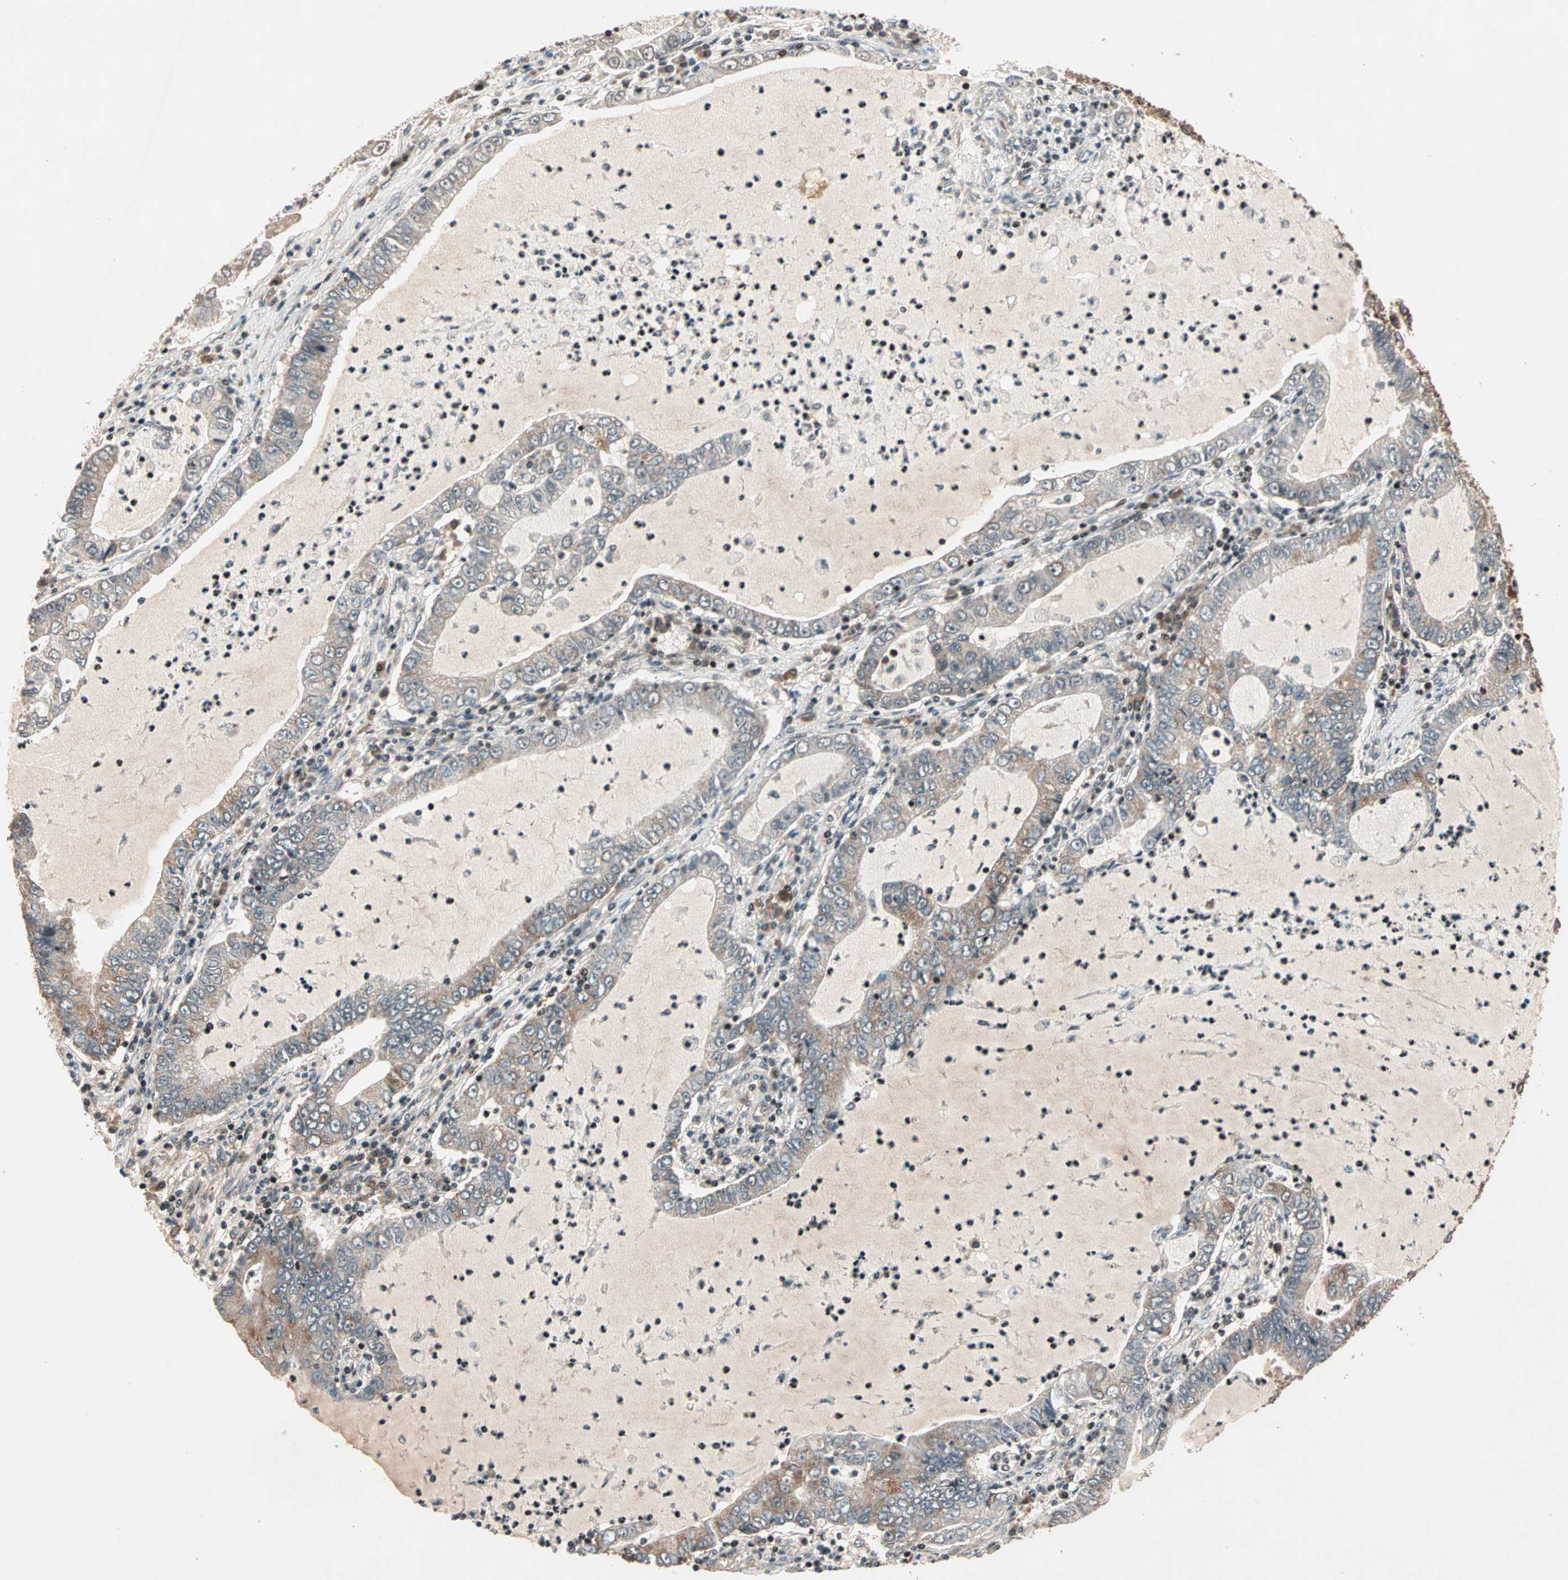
{"staining": {"intensity": "weak", "quantity": ">75%", "location": "cytoplasmic/membranous"}, "tissue": "lung cancer", "cell_type": "Tumor cells", "image_type": "cancer", "snomed": [{"axis": "morphology", "description": "Adenocarcinoma, NOS"}, {"axis": "topography", "description": "Lung"}], "caption": "Immunohistochemical staining of lung cancer (adenocarcinoma) displays weak cytoplasmic/membranous protein positivity in approximately >75% of tumor cells.", "gene": "HECW1", "patient": {"sex": "female", "age": 51}}